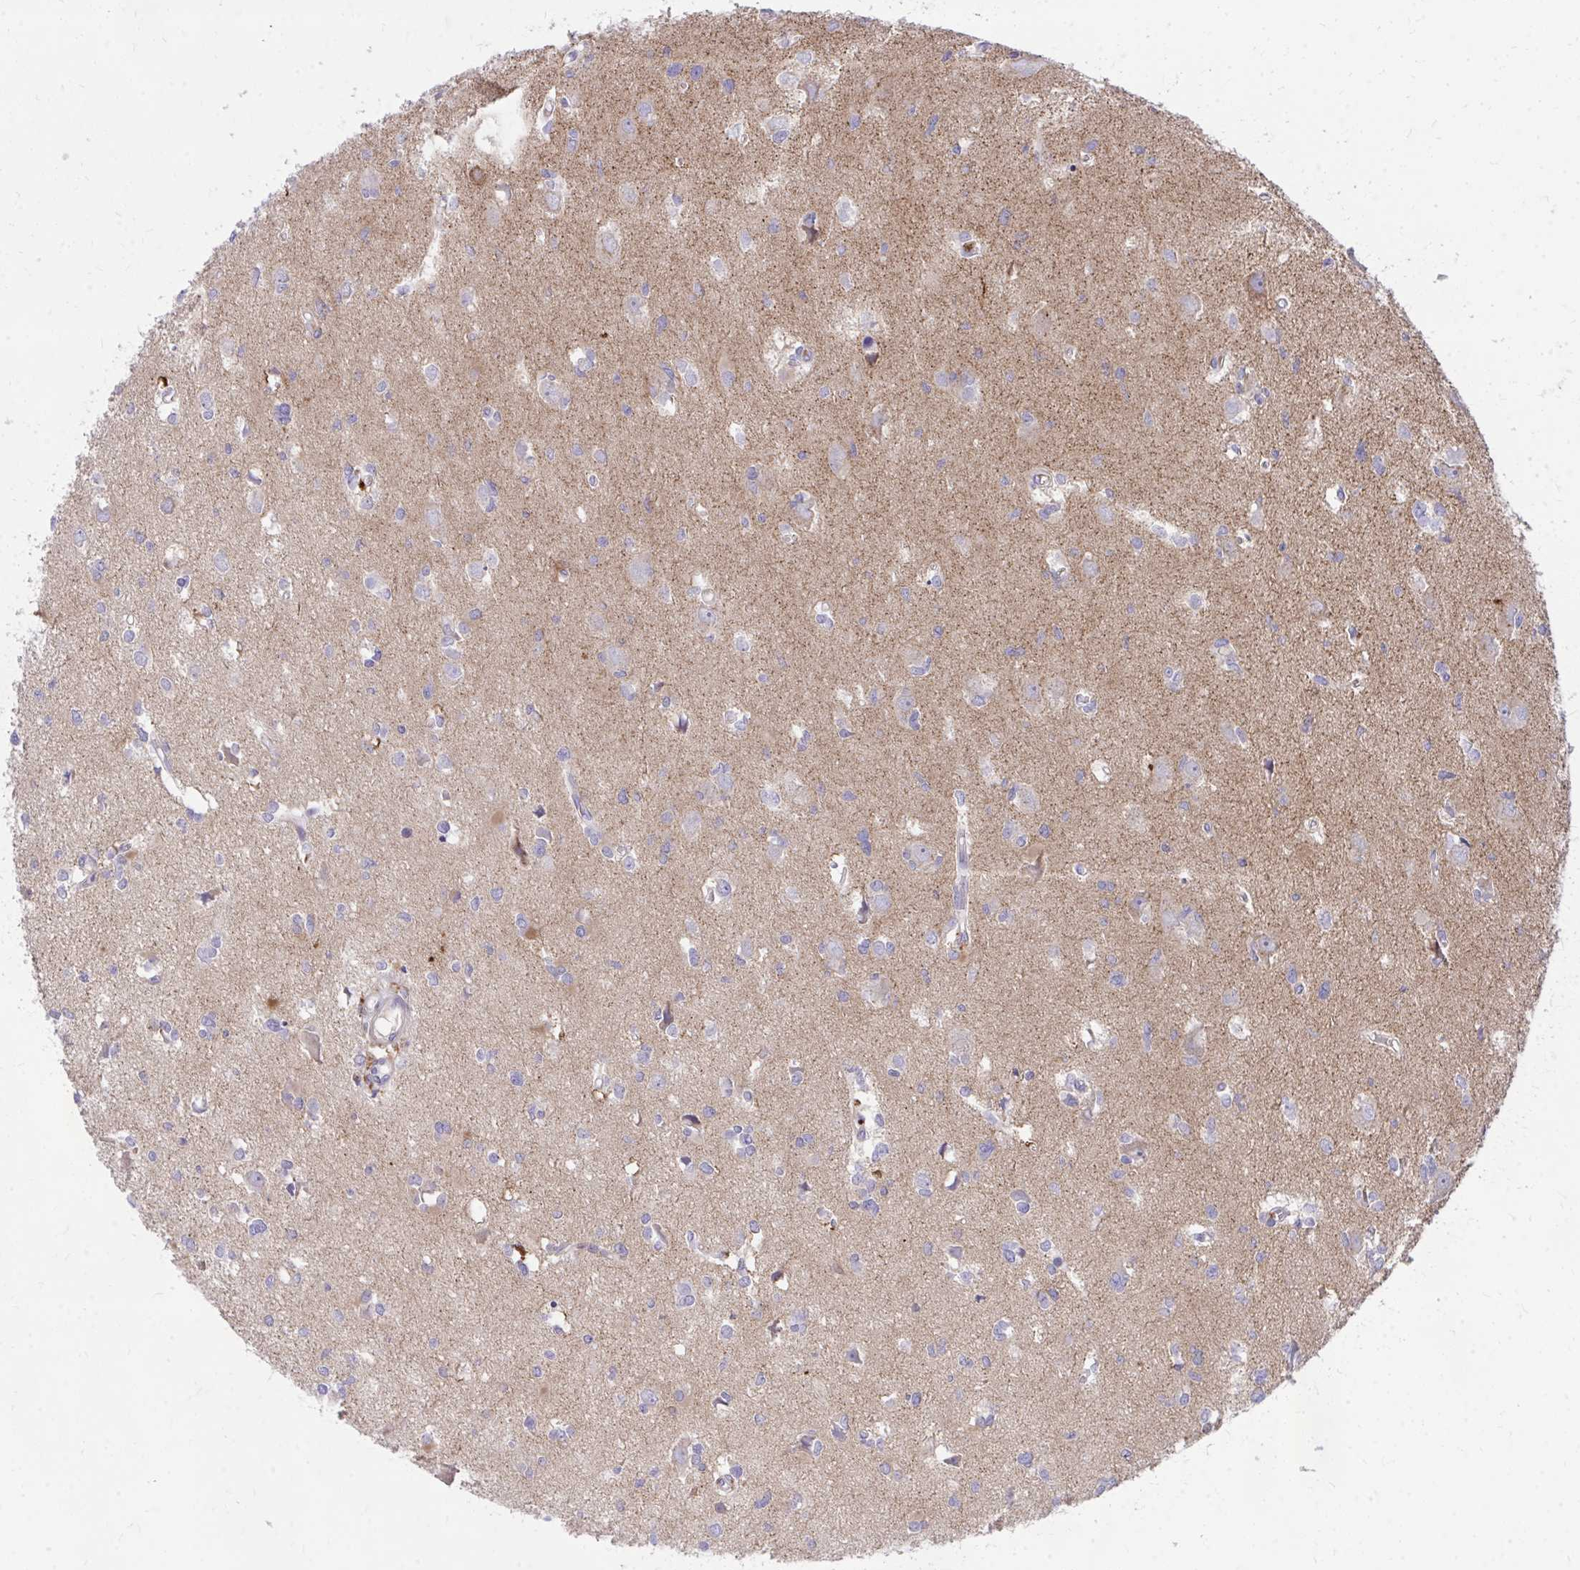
{"staining": {"intensity": "negative", "quantity": "none", "location": "none"}, "tissue": "glioma", "cell_type": "Tumor cells", "image_type": "cancer", "snomed": [{"axis": "morphology", "description": "Glioma, malignant, High grade"}, {"axis": "topography", "description": "Brain"}], "caption": "Immunohistochemical staining of glioma demonstrates no significant expression in tumor cells.", "gene": "TP53I11", "patient": {"sex": "male", "age": 23}}